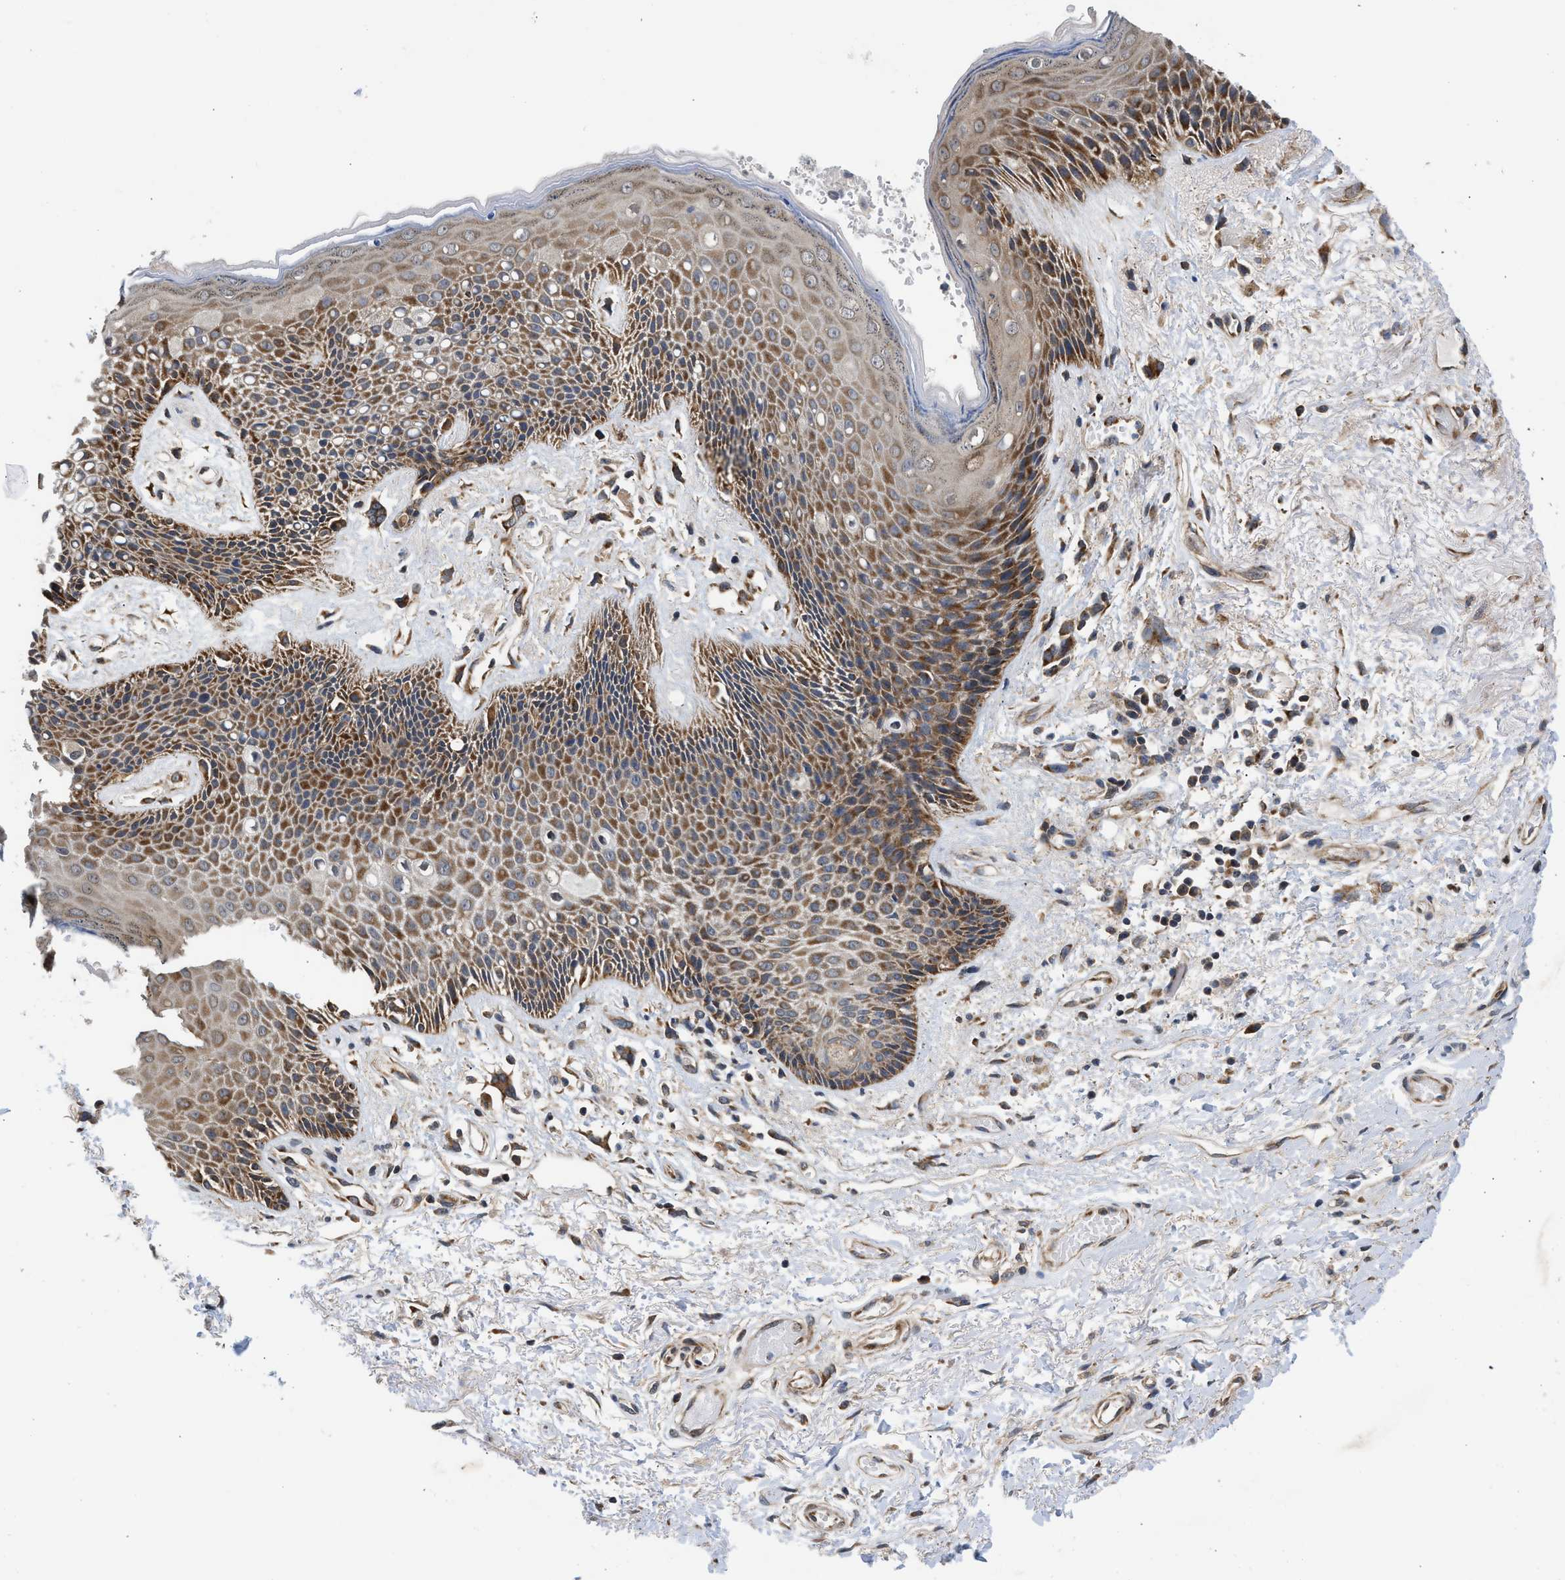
{"staining": {"intensity": "moderate", "quantity": ">75%", "location": "cytoplasmic/membranous"}, "tissue": "skin", "cell_type": "Epidermal cells", "image_type": "normal", "snomed": [{"axis": "morphology", "description": "Normal tissue, NOS"}, {"axis": "topography", "description": "Anal"}], "caption": "This is a histology image of immunohistochemistry staining of normal skin, which shows moderate expression in the cytoplasmic/membranous of epidermal cells.", "gene": "POLG2", "patient": {"sex": "female", "age": 46}}